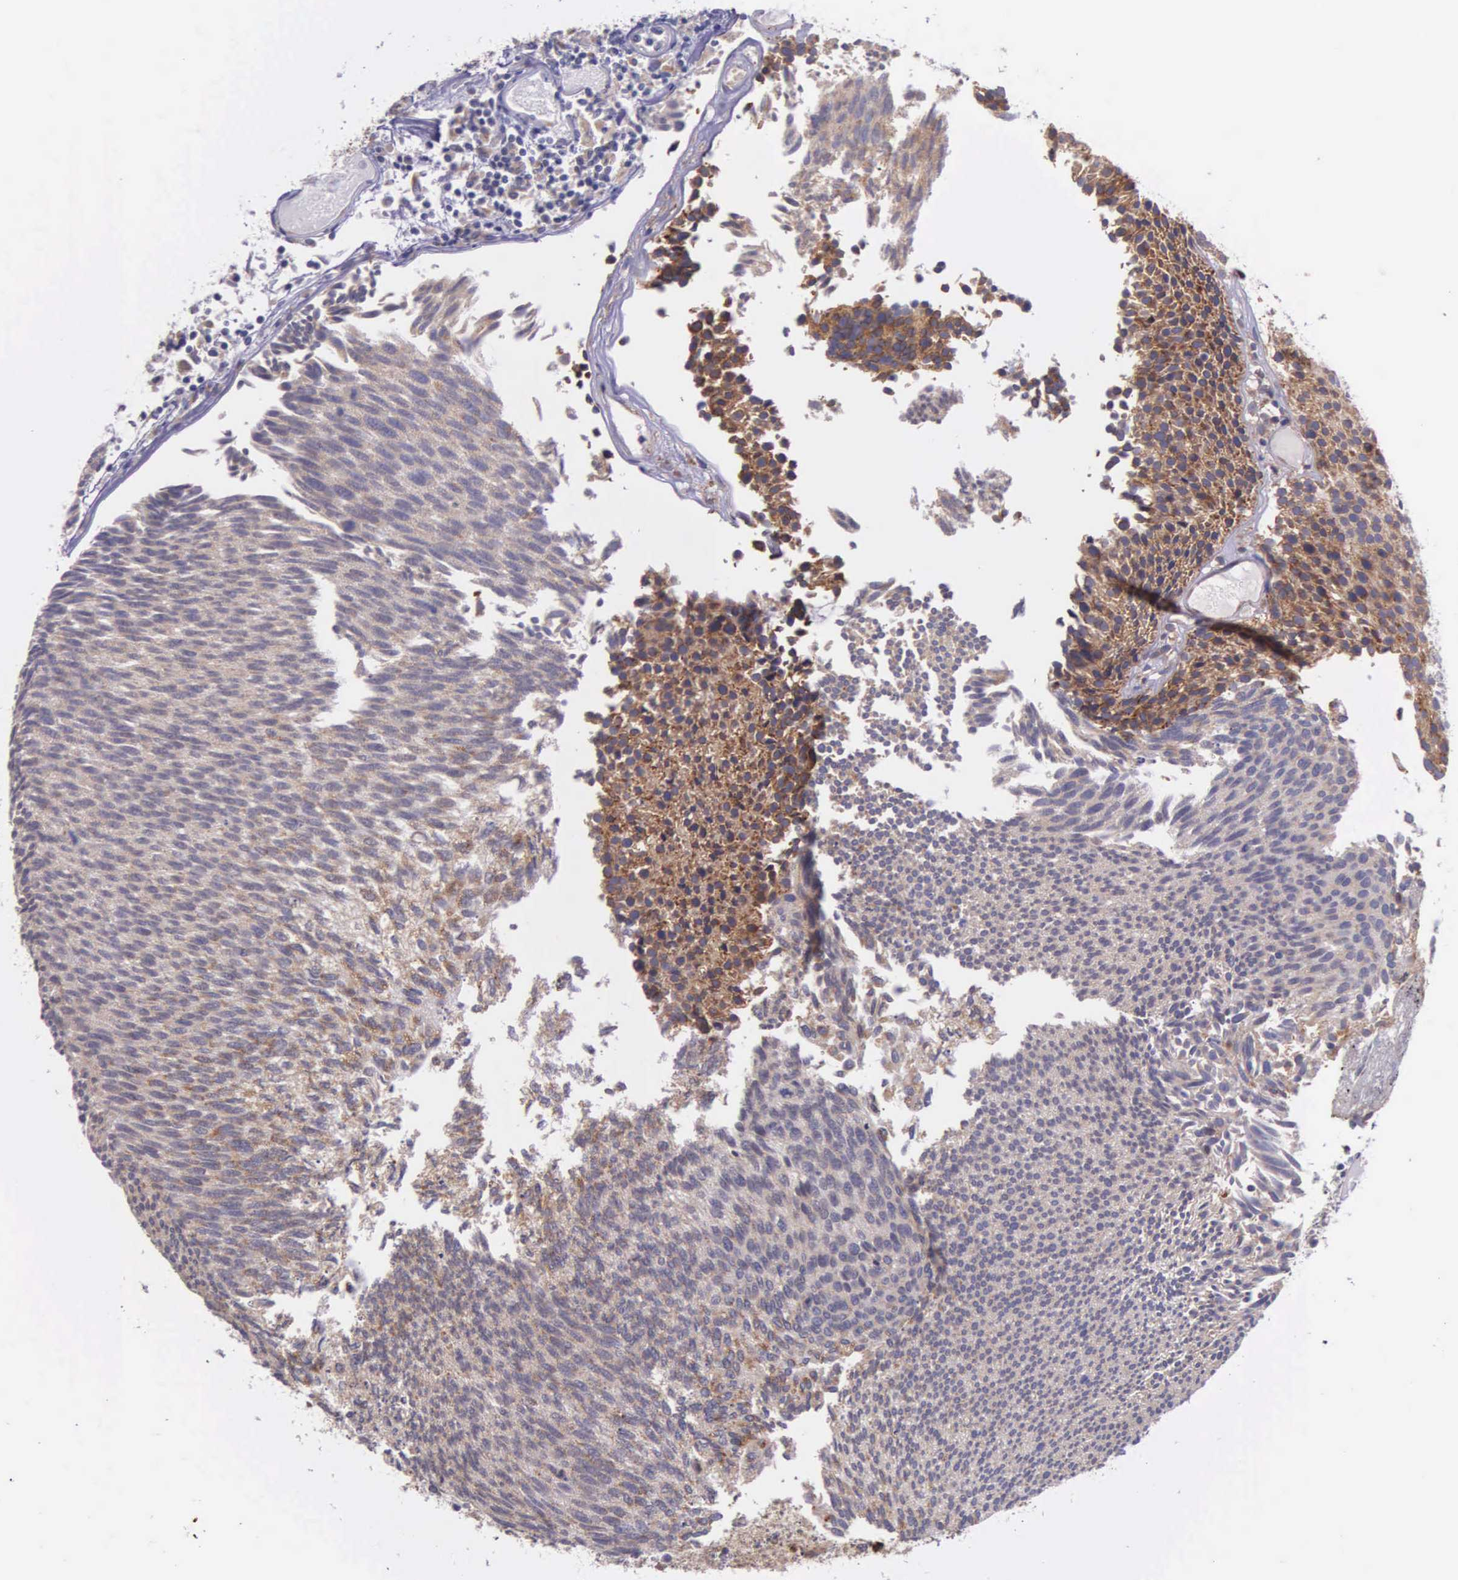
{"staining": {"intensity": "moderate", "quantity": ">75%", "location": "cytoplasmic/membranous"}, "tissue": "urothelial cancer", "cell_type": "Tumor cells", "image_type": "cancer", "snomed": [{"axis": "morphology", "description": "Urothelial carcinoma, Low grade"}, {"axis": "topography", "description": "Urinary bladder"}], "caption": "DAB (3,3'-diaminobenzidine) immunohistochemical staining of low-grade urothelial carcinoma demonstrates moderate cytoplasmic/membranous protein positivity in about >75% of tumor cells. The protein is stained brown, and the nuclei are stained in blue (DAB (3,3'-diaminobenzidine) IHC with brightfield microscopy, high magnification).", "gene": "NSDHL", "patient": {"sex": "male", "age": 85}}